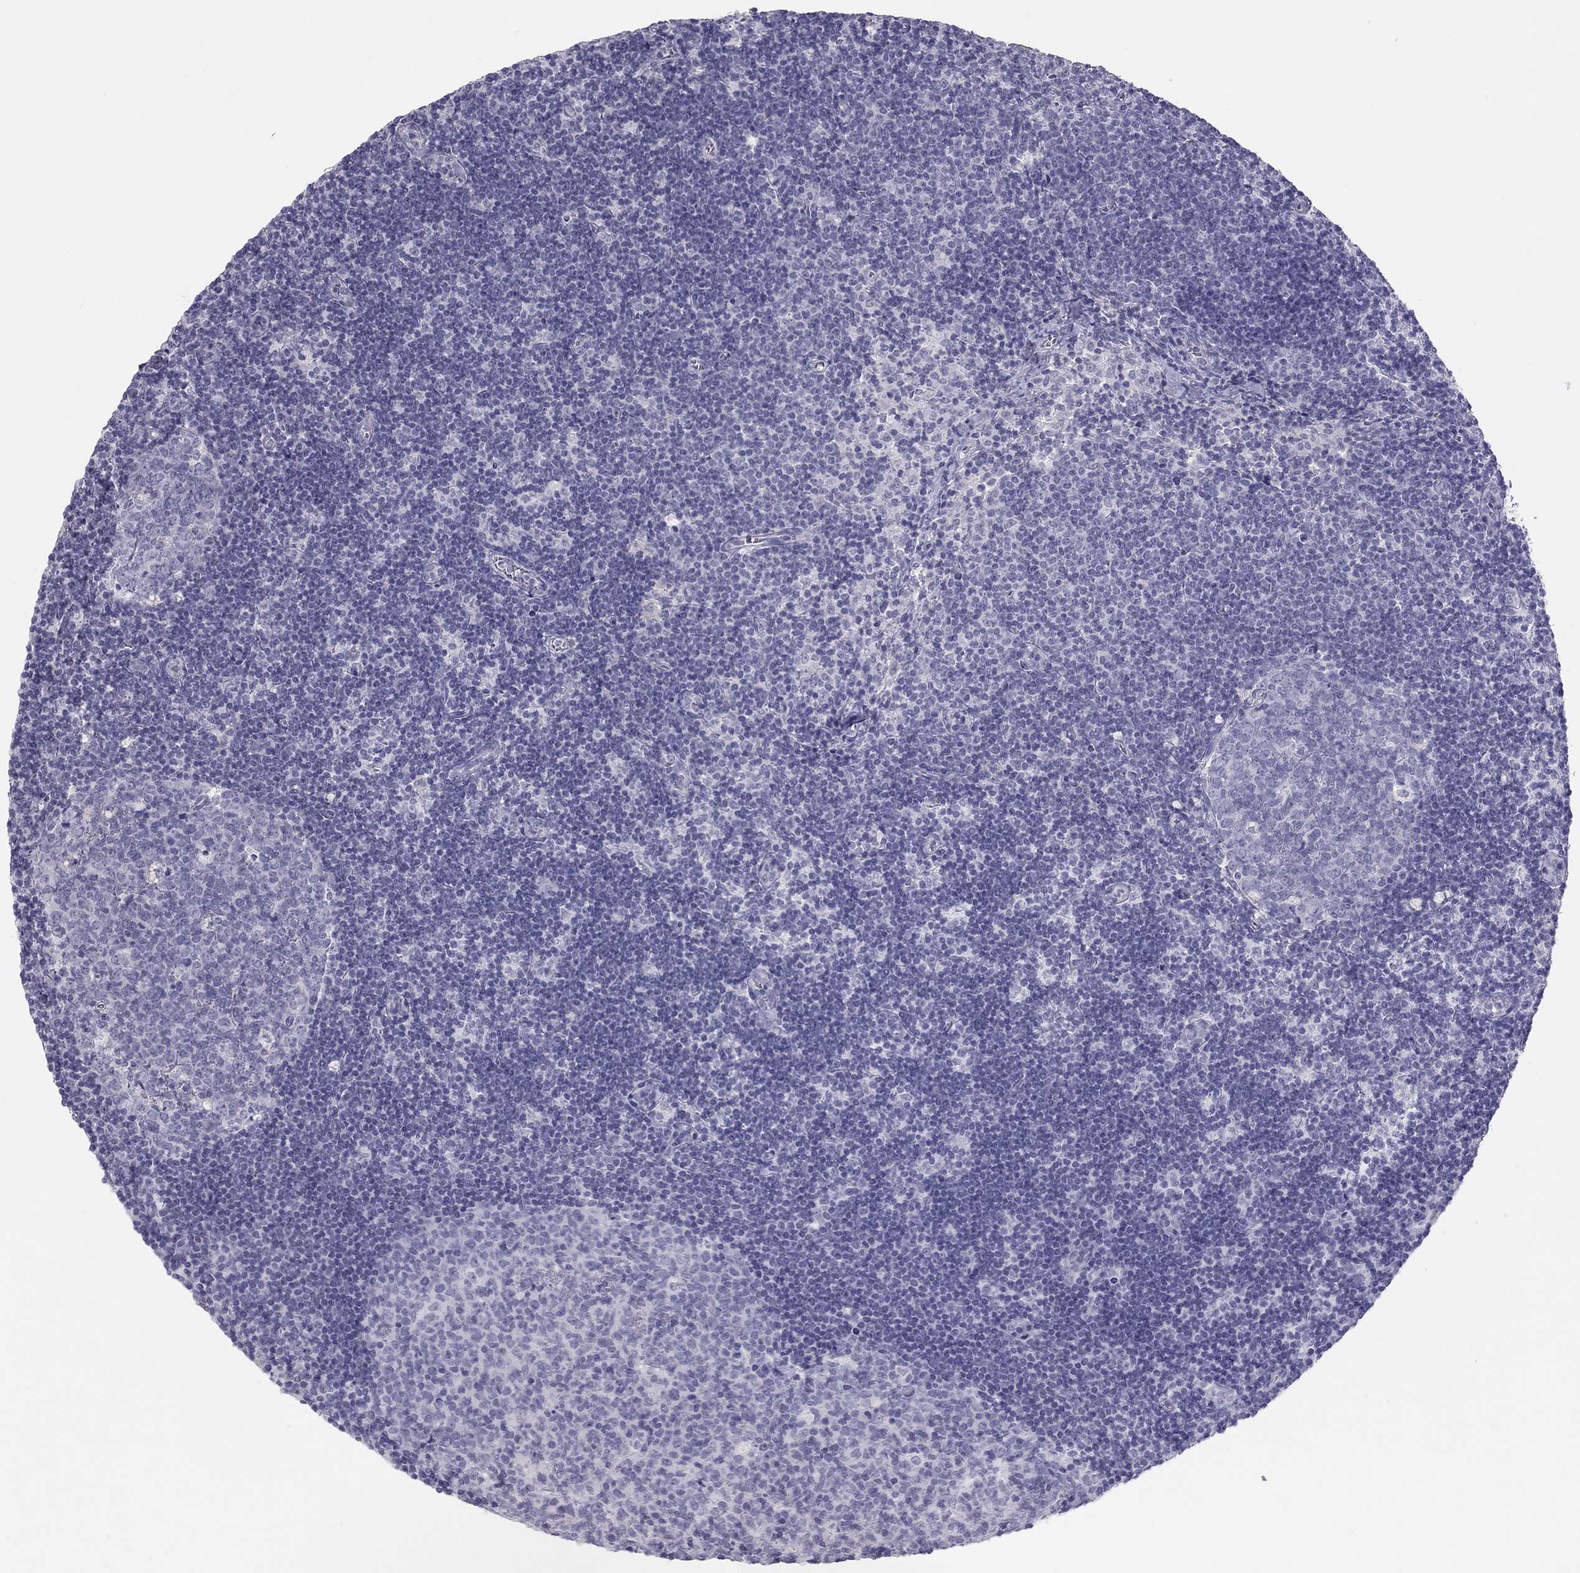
{"staining": {"intensity": "negative", "quantity": "none", "location": "none"}, "tissue": "lymph node", "cell_type": "Germinal center cells", "image_type": "normal", "snomed": [{"axis": "morphology", "description": "Normal tissue, NOS"}, {"axis": "topography", "description": "Lymph node"}], "caption": "There is no significant expression in germinal center cells of lymph node. (Brightfield microscopy of DAB (3,3'-diaminobenzidine) immunohistochemistry at high magnification).", "gene": "SPATA12", "patient": {"sex": "female", "age": 34}}